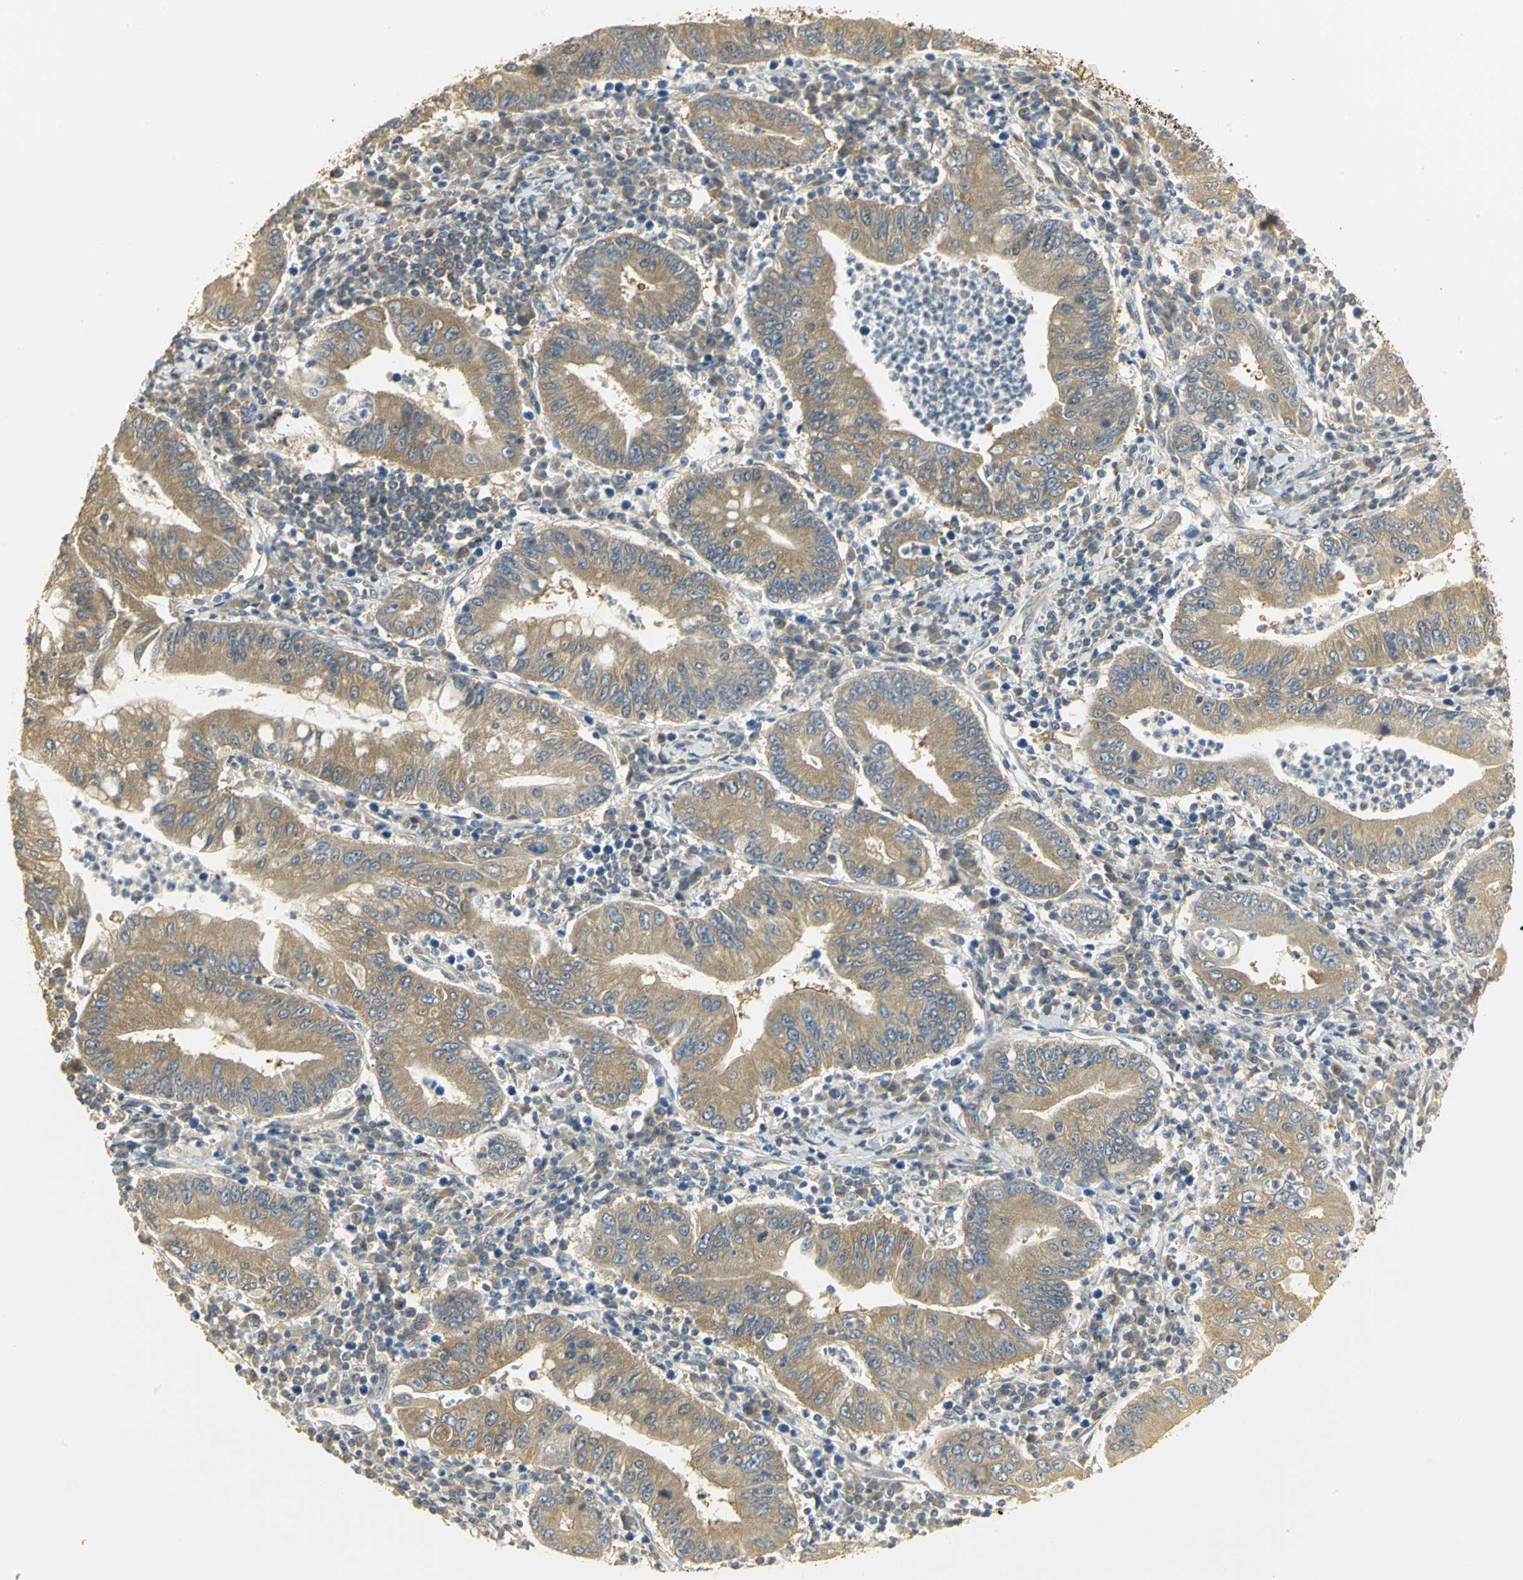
{"staining": {"intensity": "moderate", "quantity": ">75%", "location": "cytoplasmic/membranous"}, "tissue": "stomach cancer", "cell_type": "Tumor cells", "image_type": "cancer", "snomed": [{"axis": "morphology", "description": "Normal tissue, NOS"}, {"axis": "morphology", "description": "Adenocarcinoma, NOS"}, {"axis": "topography", "description": "Esophagus"}, {"axis": "topography", "description": "Stomach, upper"}, {"axis": "topography", "description": "Peripheral nerve tissue"}], "caption": "A medium amount of moderate cytoplasmic/membranous positivity is seen in about >75% of tumor cells in stomach adenocarcinoma tissue. The protein is stained brown, and the nuclei are stained in blue (DAB IHC with brightfield microscopy, high magnification).", "gene": "RARS1", "patient": {"sex": "male", "age": 62}}